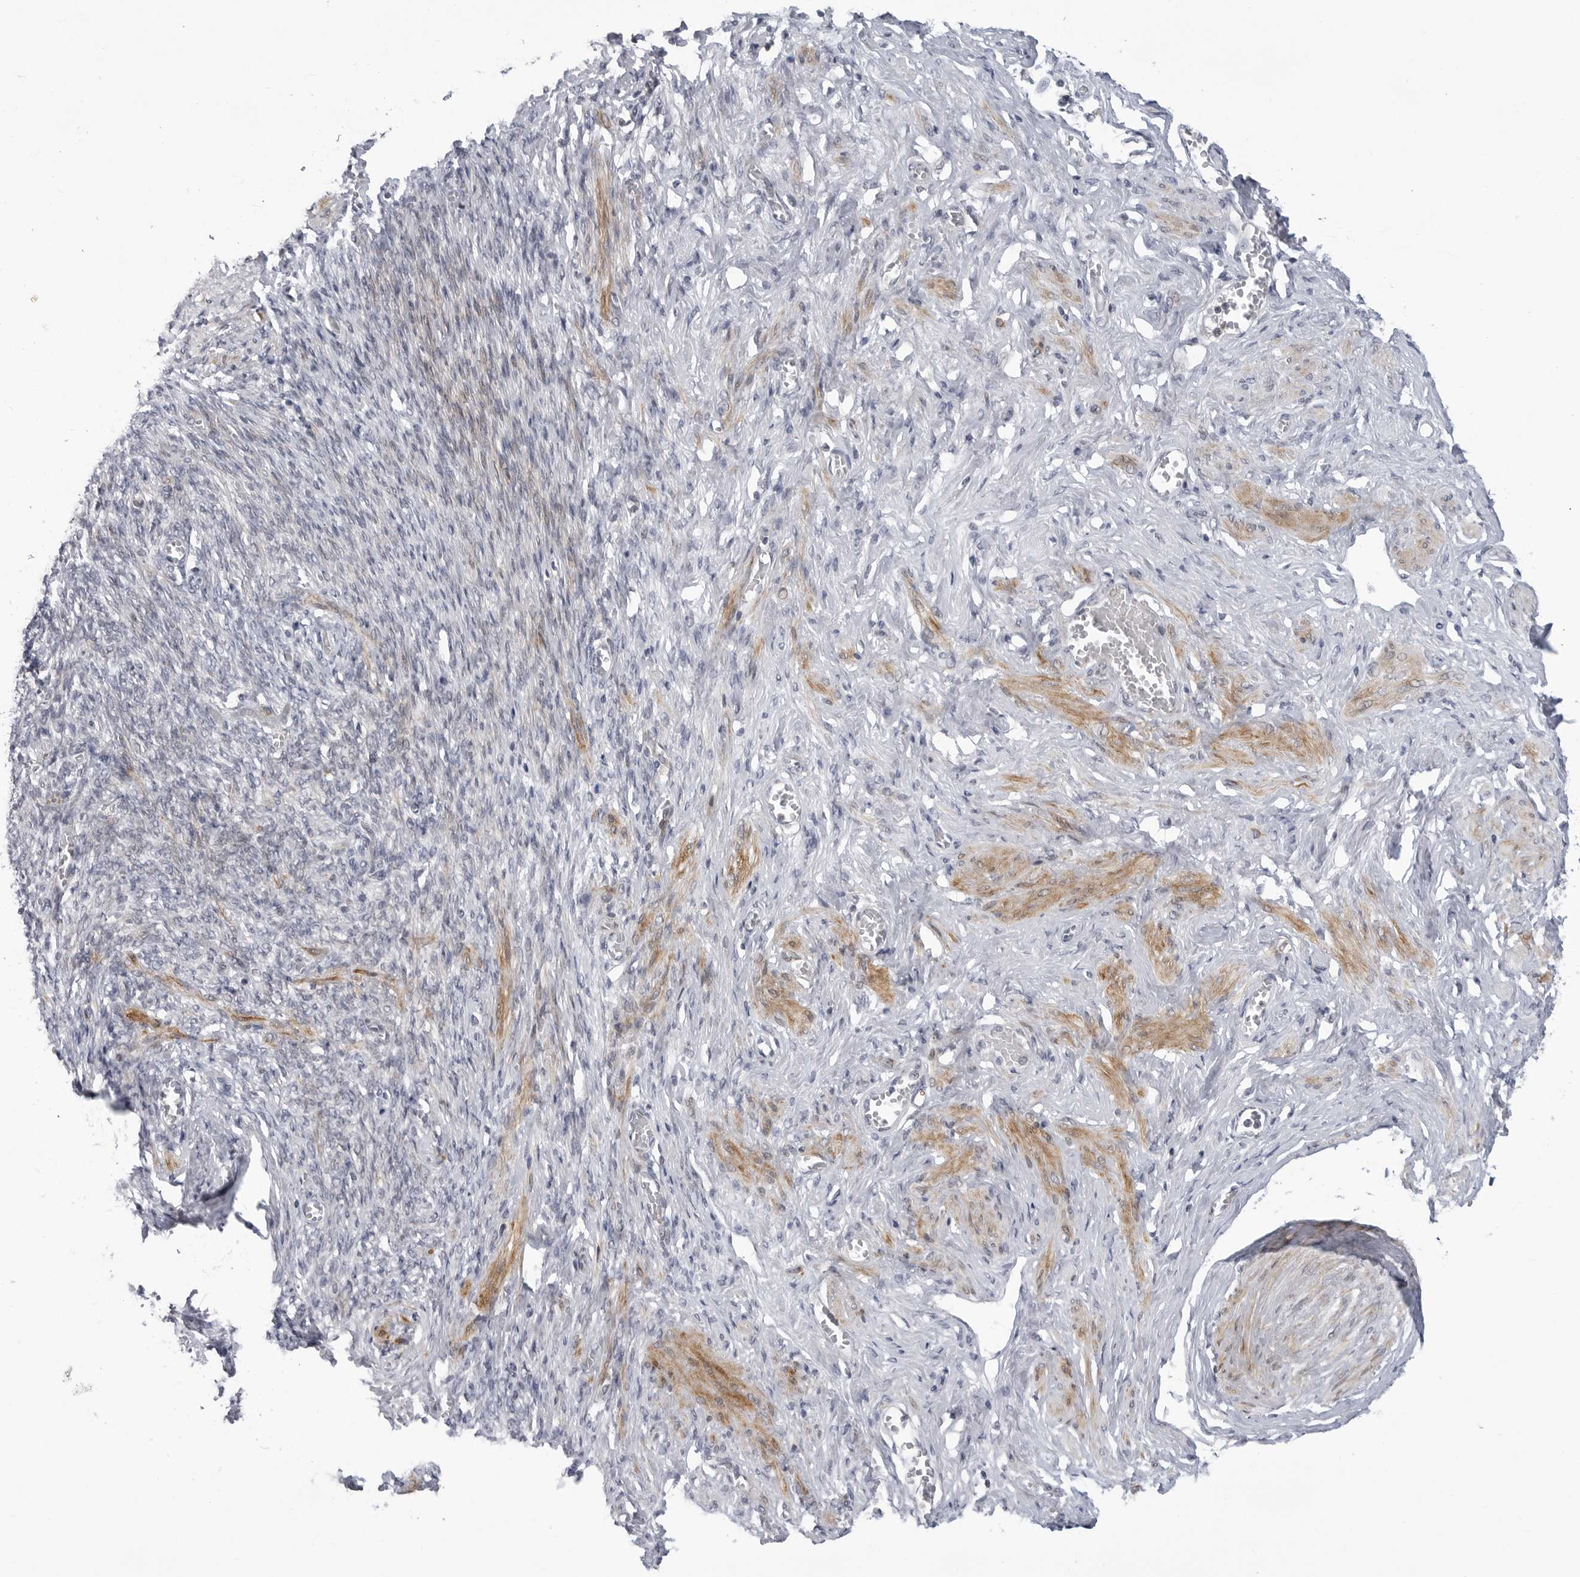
{"staining": {"intensity": "negative", "quantity": "none", "location": "none"}, "tissue": "adipose tissue", "cell_type": "Adipocytes", "image_type": "normal", "snomed": [{"axis": "morphology", "description": "Normal tissue, NOS"}, {"axis": "topography", "description": "Vascular tissue"}, {"axis": "topography", "description": "Fallopian tube"}, {"axis": "topography", "description": "Ovary"}], "caption": "Immunohistochemistry of unremarkable adipose tissue exhibits no staining in adipocytes. The staining is performed using DAB (3,3'-diaminobenzidine) brown chromogen with nuclei counter-stained in using hematoxylin.", "gene": "ADAMTS5", "patient": {"sex": "female", "age": 67}}